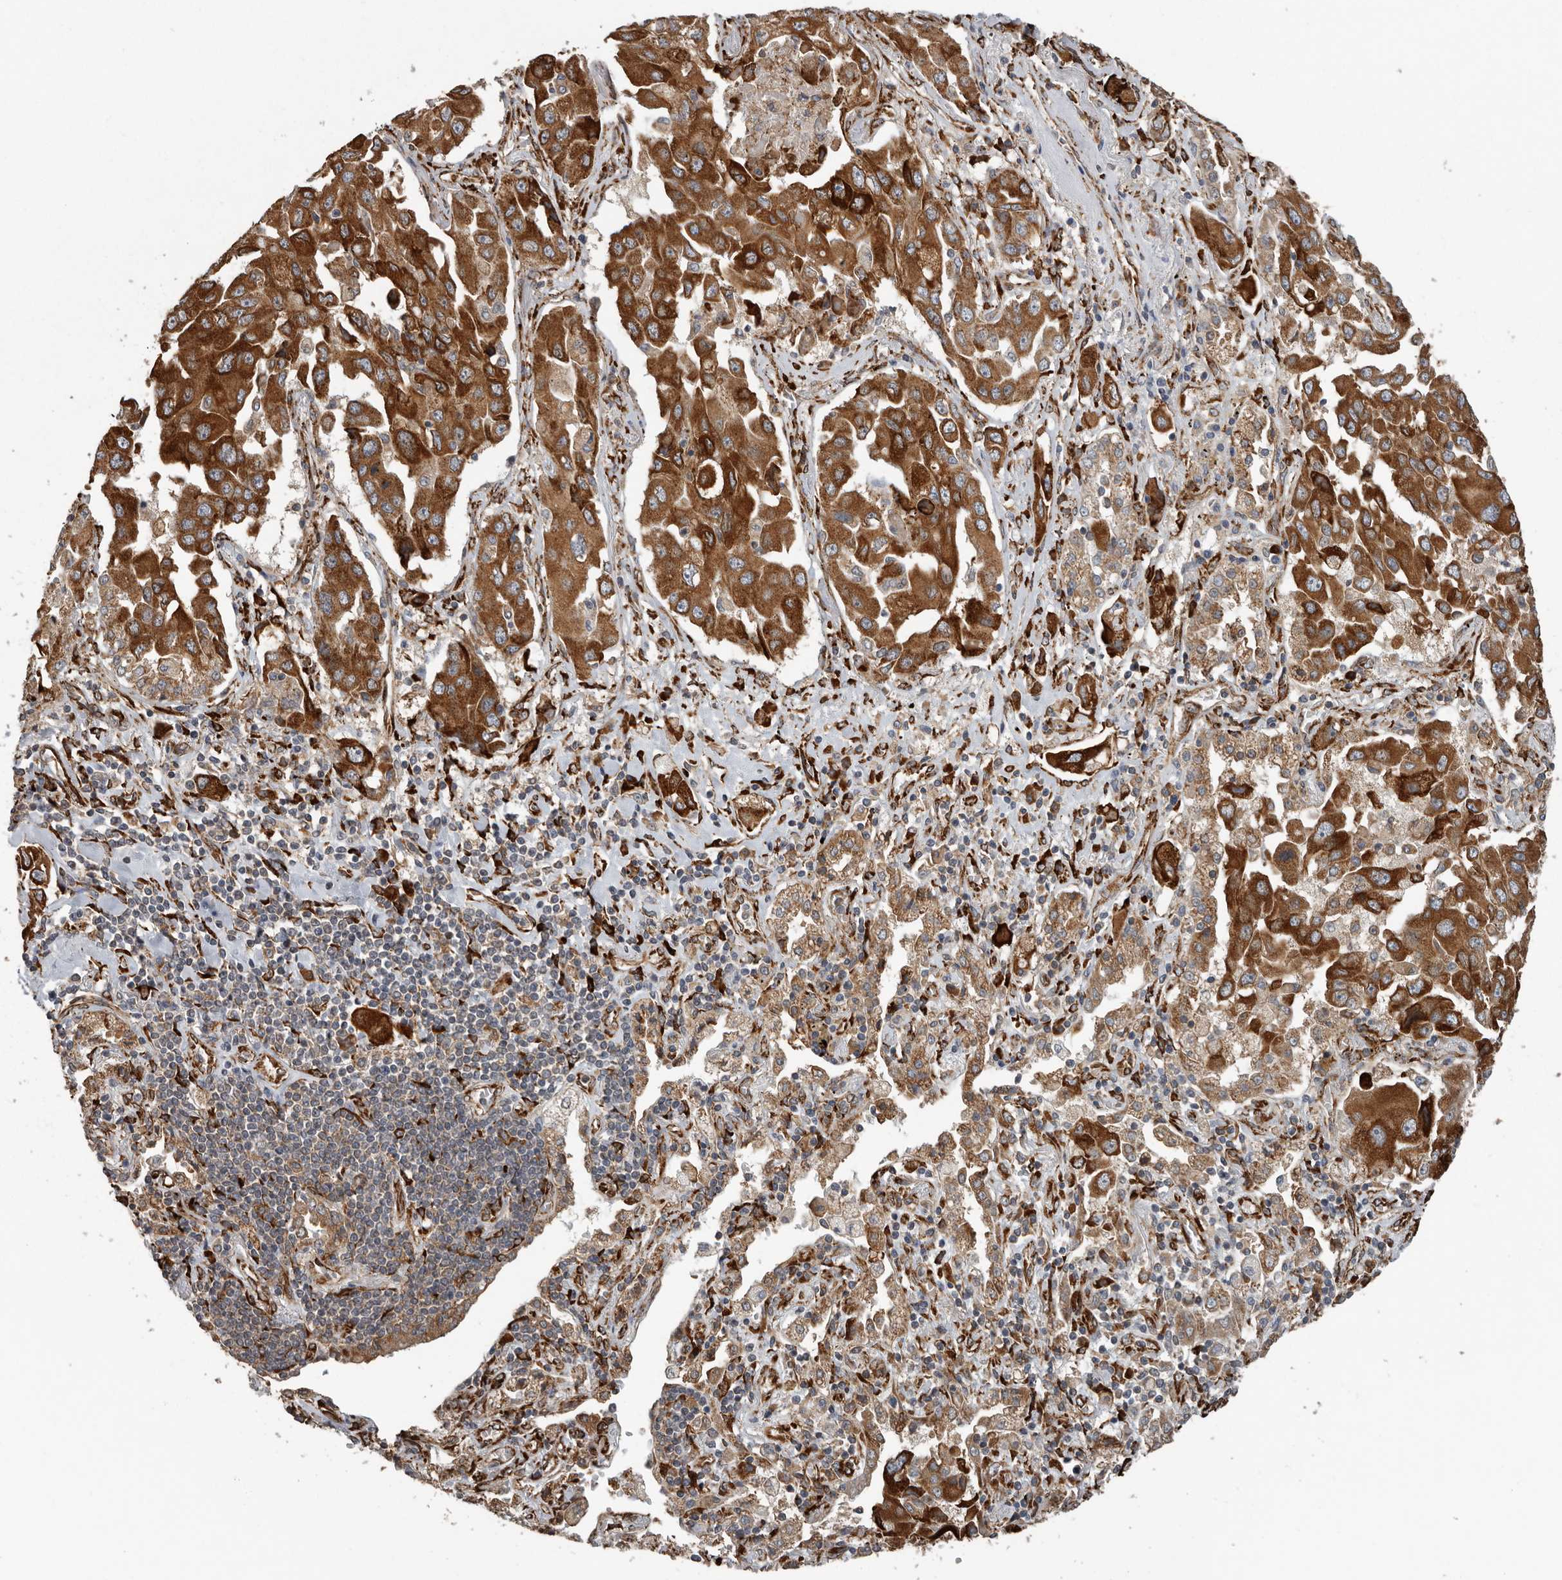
{"staining": {"intensity": "strong", "quantity": ">75%", "location": "cytoplasmic/membranous"}, "tissue": "lung cancer", "cell_type": "Tumor cells", "image_type": "cancer", "snomed": [{"axis": "morphology", "description": "Adenocarcinoma, NOS"}, {"axis": "topography", "description": "Lung"}], "caption": "Tumor cells demonstrate high levels of strong cytoplasmic/membranous expression in approximately >75% of cells in human lung adenocarcinoma.", "gene": "CEP350", "patient": {"sex": "female", "age": 65}}